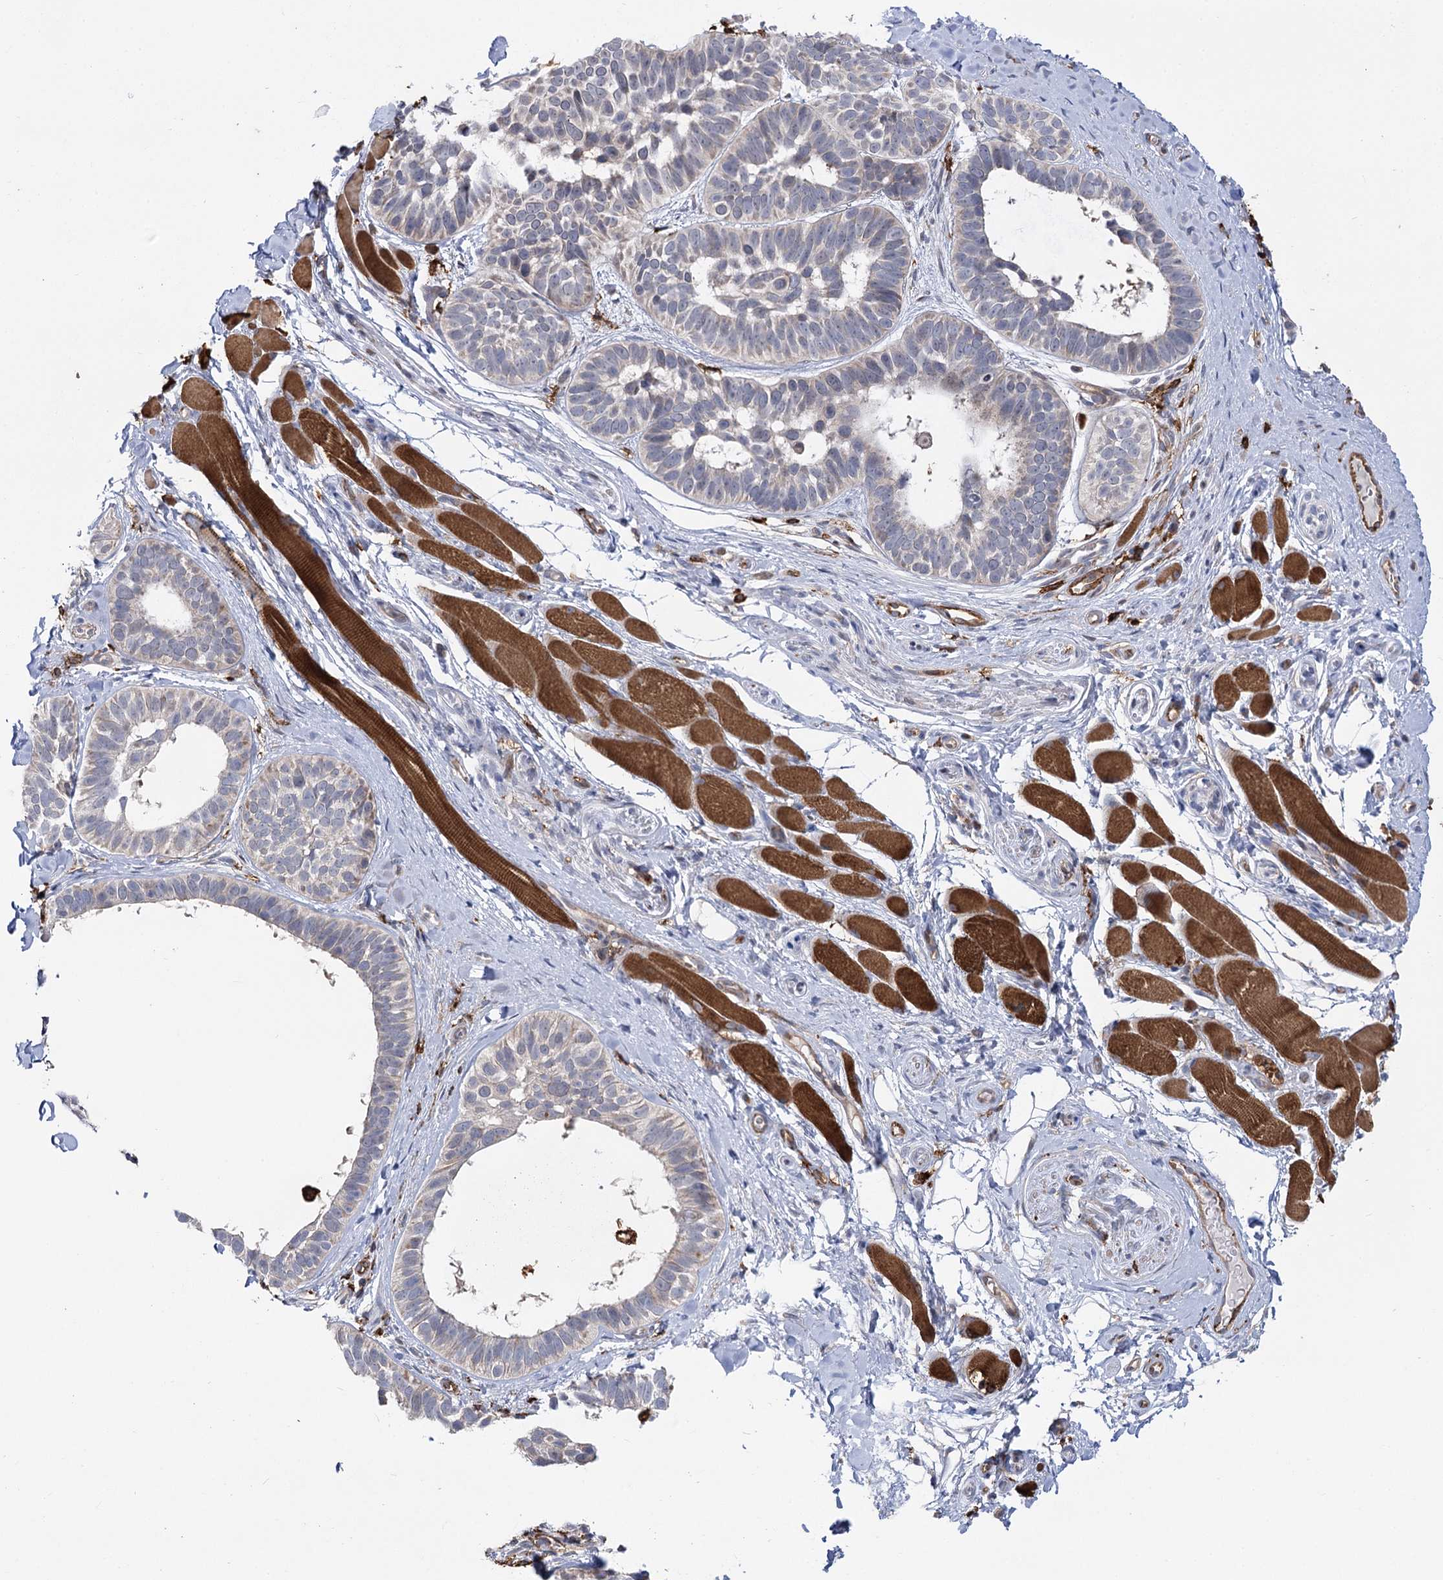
{"staining": {"intensity": "negative", "quantity": "none", "location": "none"}, "tissue": "skin cancer", "cell_type": "Tumor cells", "image_type": "cancer", "snomed": [{"axis": "morphology", "description": "Basal cell carcinoma"}, {"axis": "topography", "description": "Skin"}], "caption": "Tumor cells show no significant positivity in basal cell carcinoma (skin).", "gene": "PIWIL4", "patient": {"sex": "male", "age": 62}}